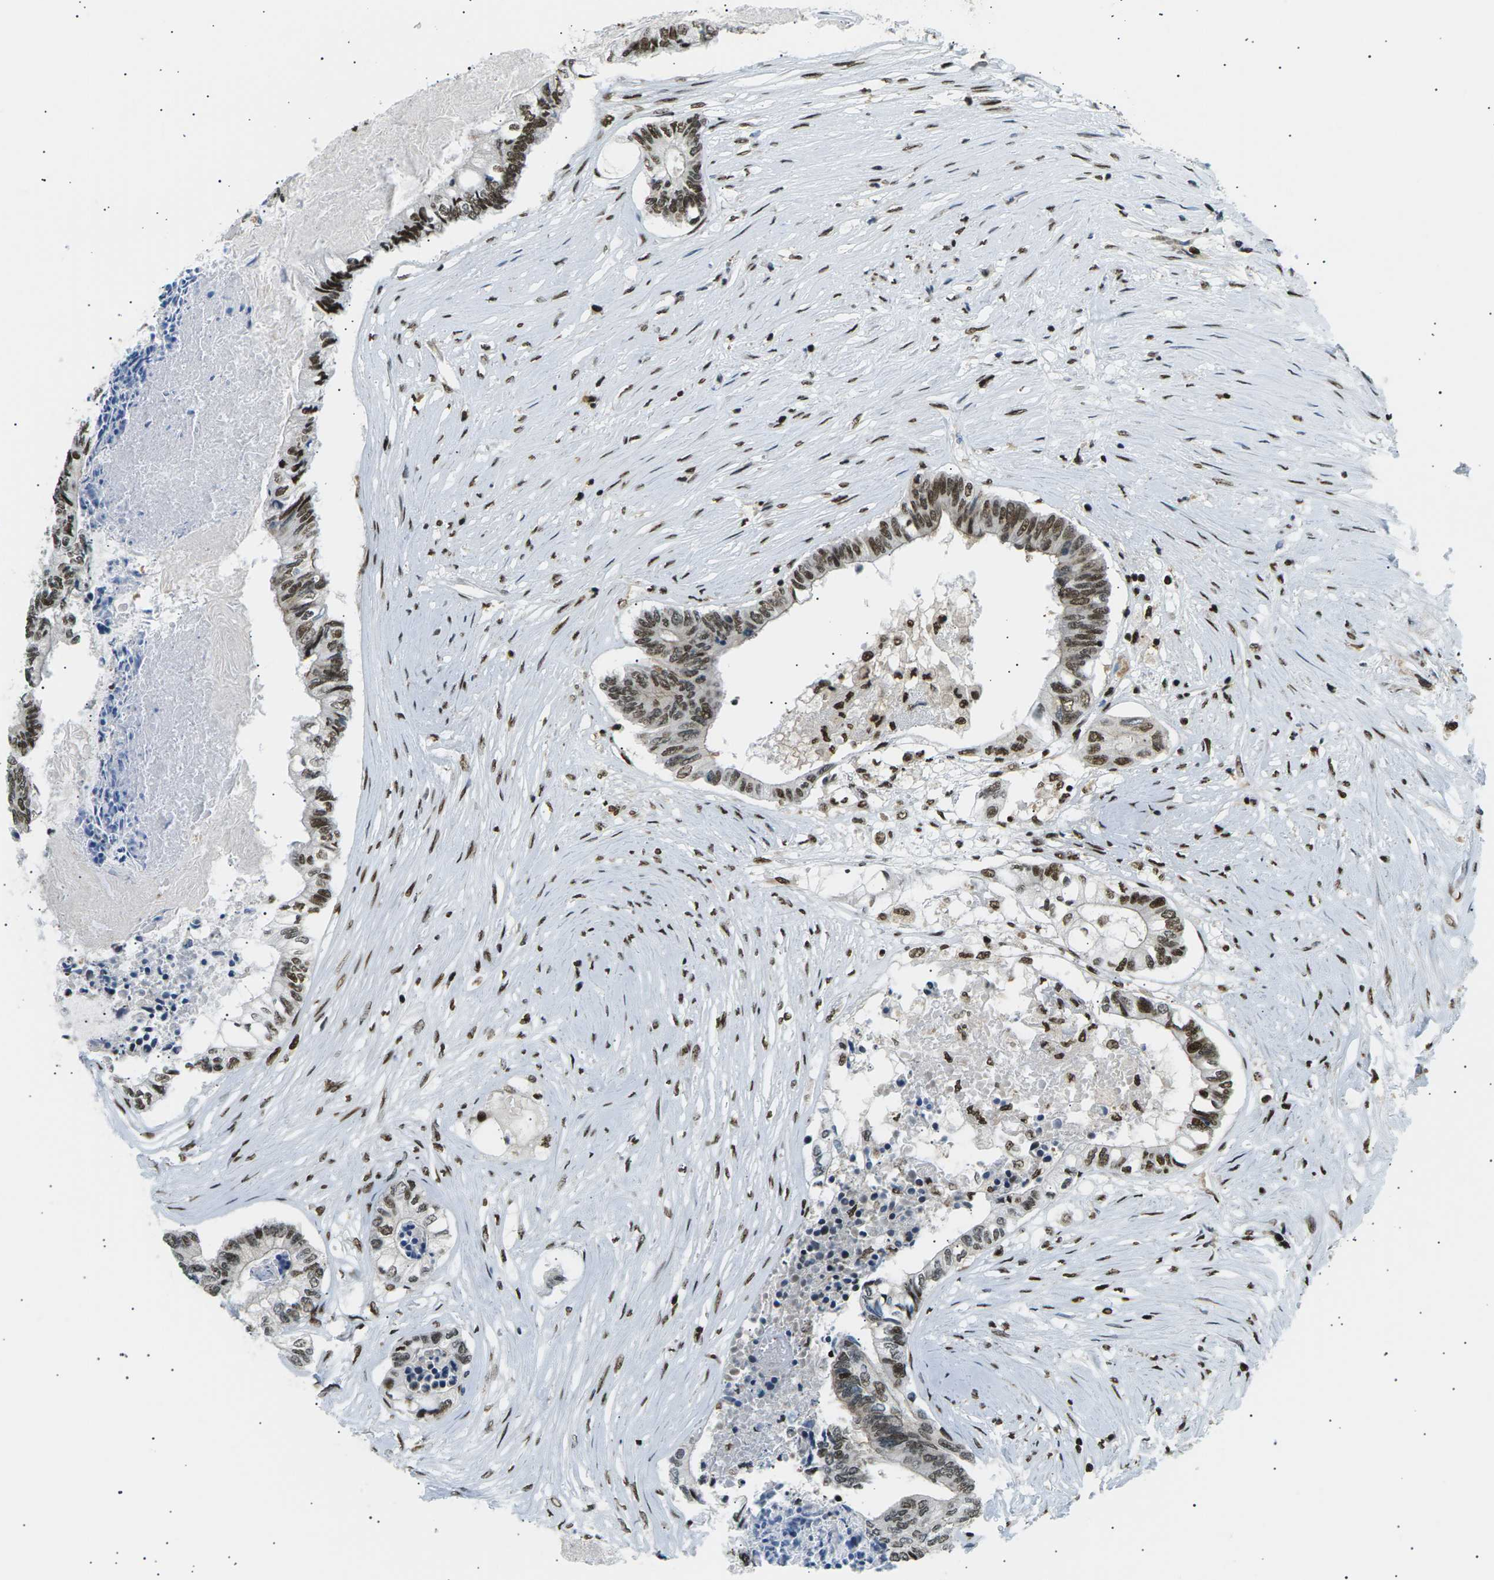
{"staining": {"intensity": "strong", "quantity": ">75%", "location": "nuclear"}, "tissue": "colorectal cancer", "cell_type": "Tumor cells", "image_type": "cancer", "snomed": [{"axis": "morphology", "description": "Adenocarcinoma, NOS"}, {"axis": "topography", "description": "Rectum"}], "caption": "Strong nuclear protein positivity is appreciated in approximately >75% of tumor cells in colorectal cancer (adenocarcinoma). (Stains: DAB (3,3'-diaminobenzidine) in brown, nuclei in blue, Microscopy: brightfield microscopy at high magnification).", "gene": "RPA2", "patient": {"sex": "male", "age": 63}}